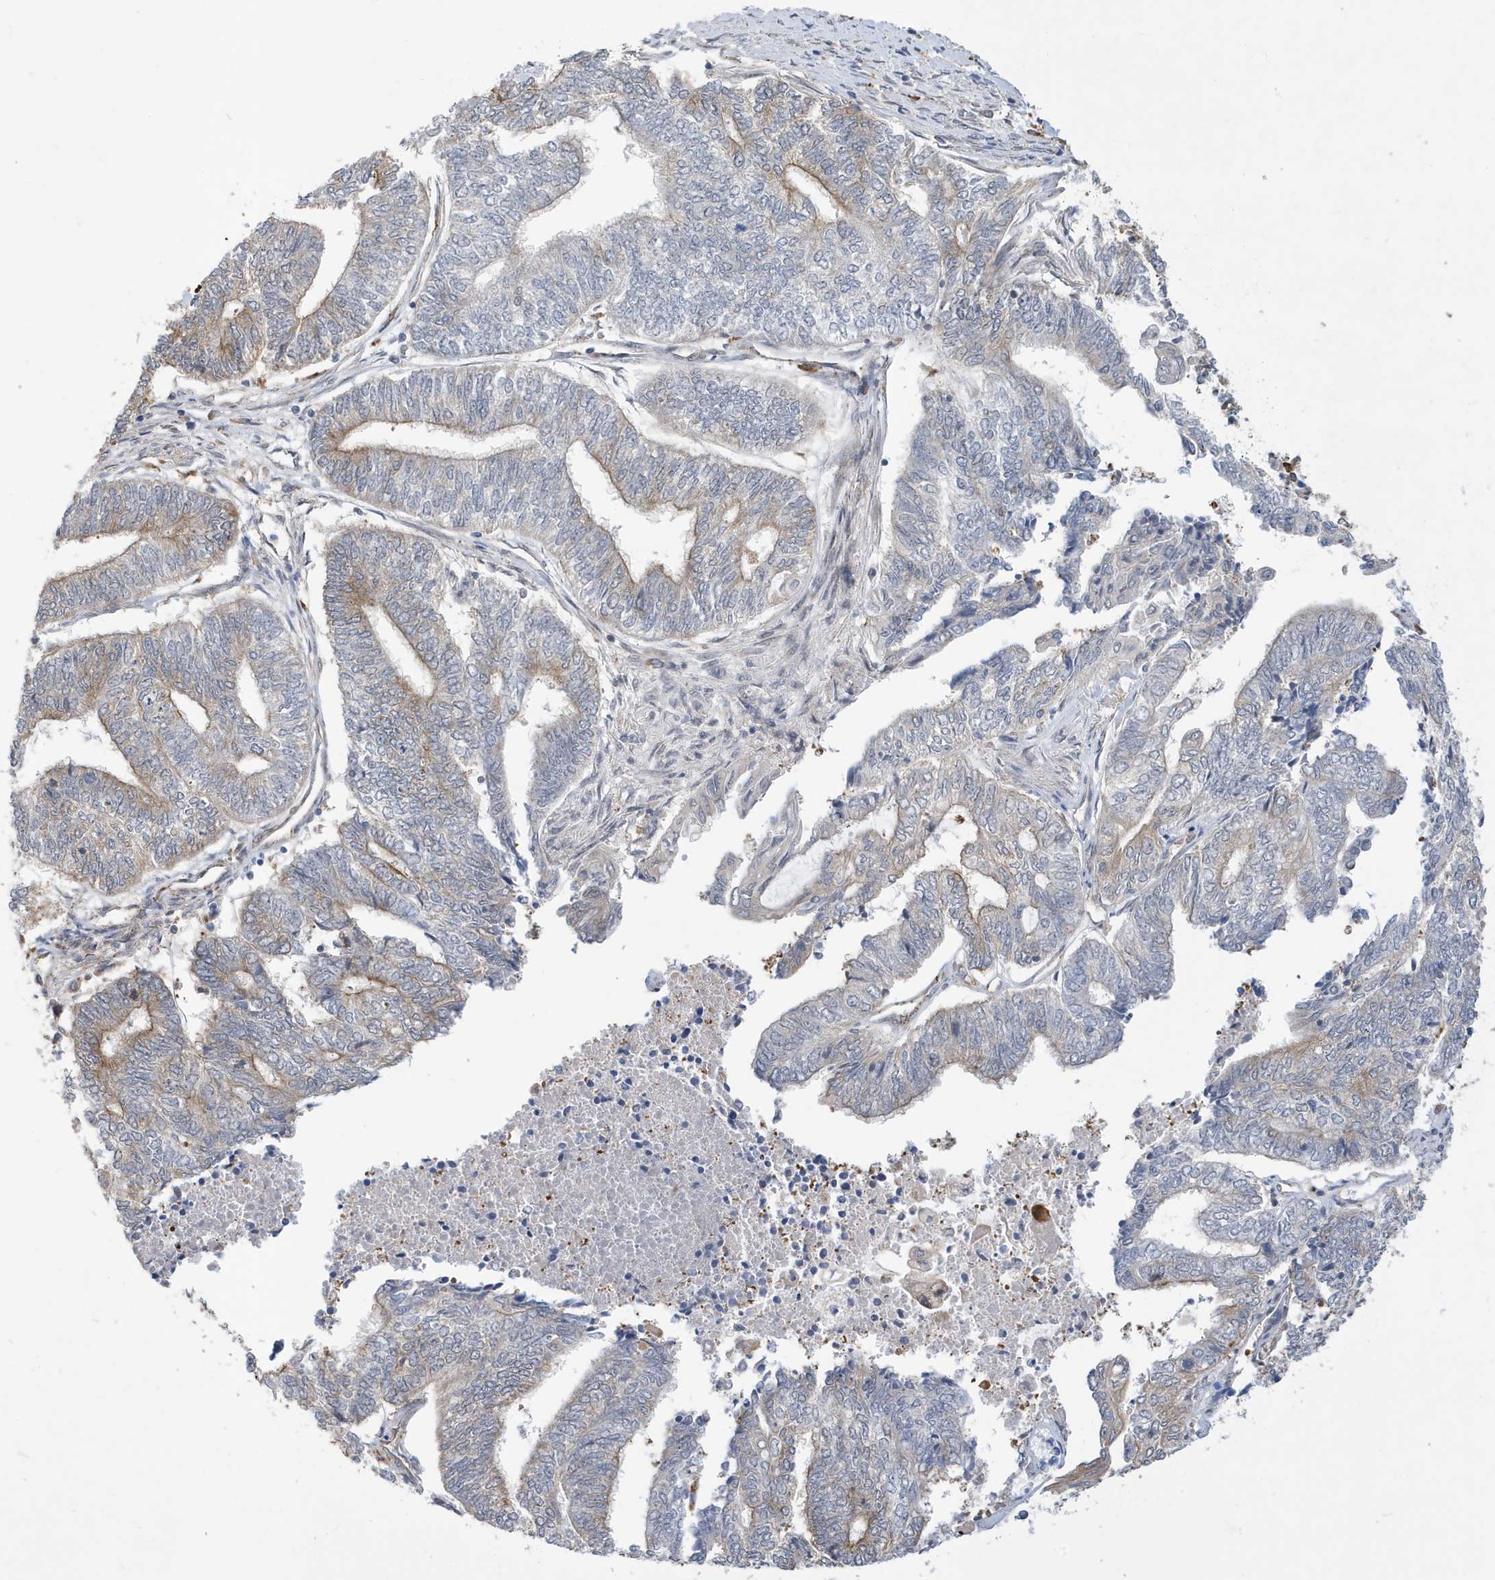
{"staining": {"intensity": "moderate", "quantity": "25%-75%", "location": "cytoplasmic/membranous"}, "tissue": "endometrial cancer", "cell_type": "Tumor cells", "image_type": "cancer", "snomed": [{"axis": "morphology", "description": "Adenocarcinoma, NOS"}, {"axis": "topography", "description": "Uterus"}, {"axis": "topography", "description": "Endometrium"}], "caption": "DAB immunohistochemical staining of adenocarcinoma (endometrial) exhibits moderate cytoplasmic/membranous protein expression in about 25%-75% of tumor cells.", "gene": "ZNF507", "patient": {"sex": "female", "age": 70}}